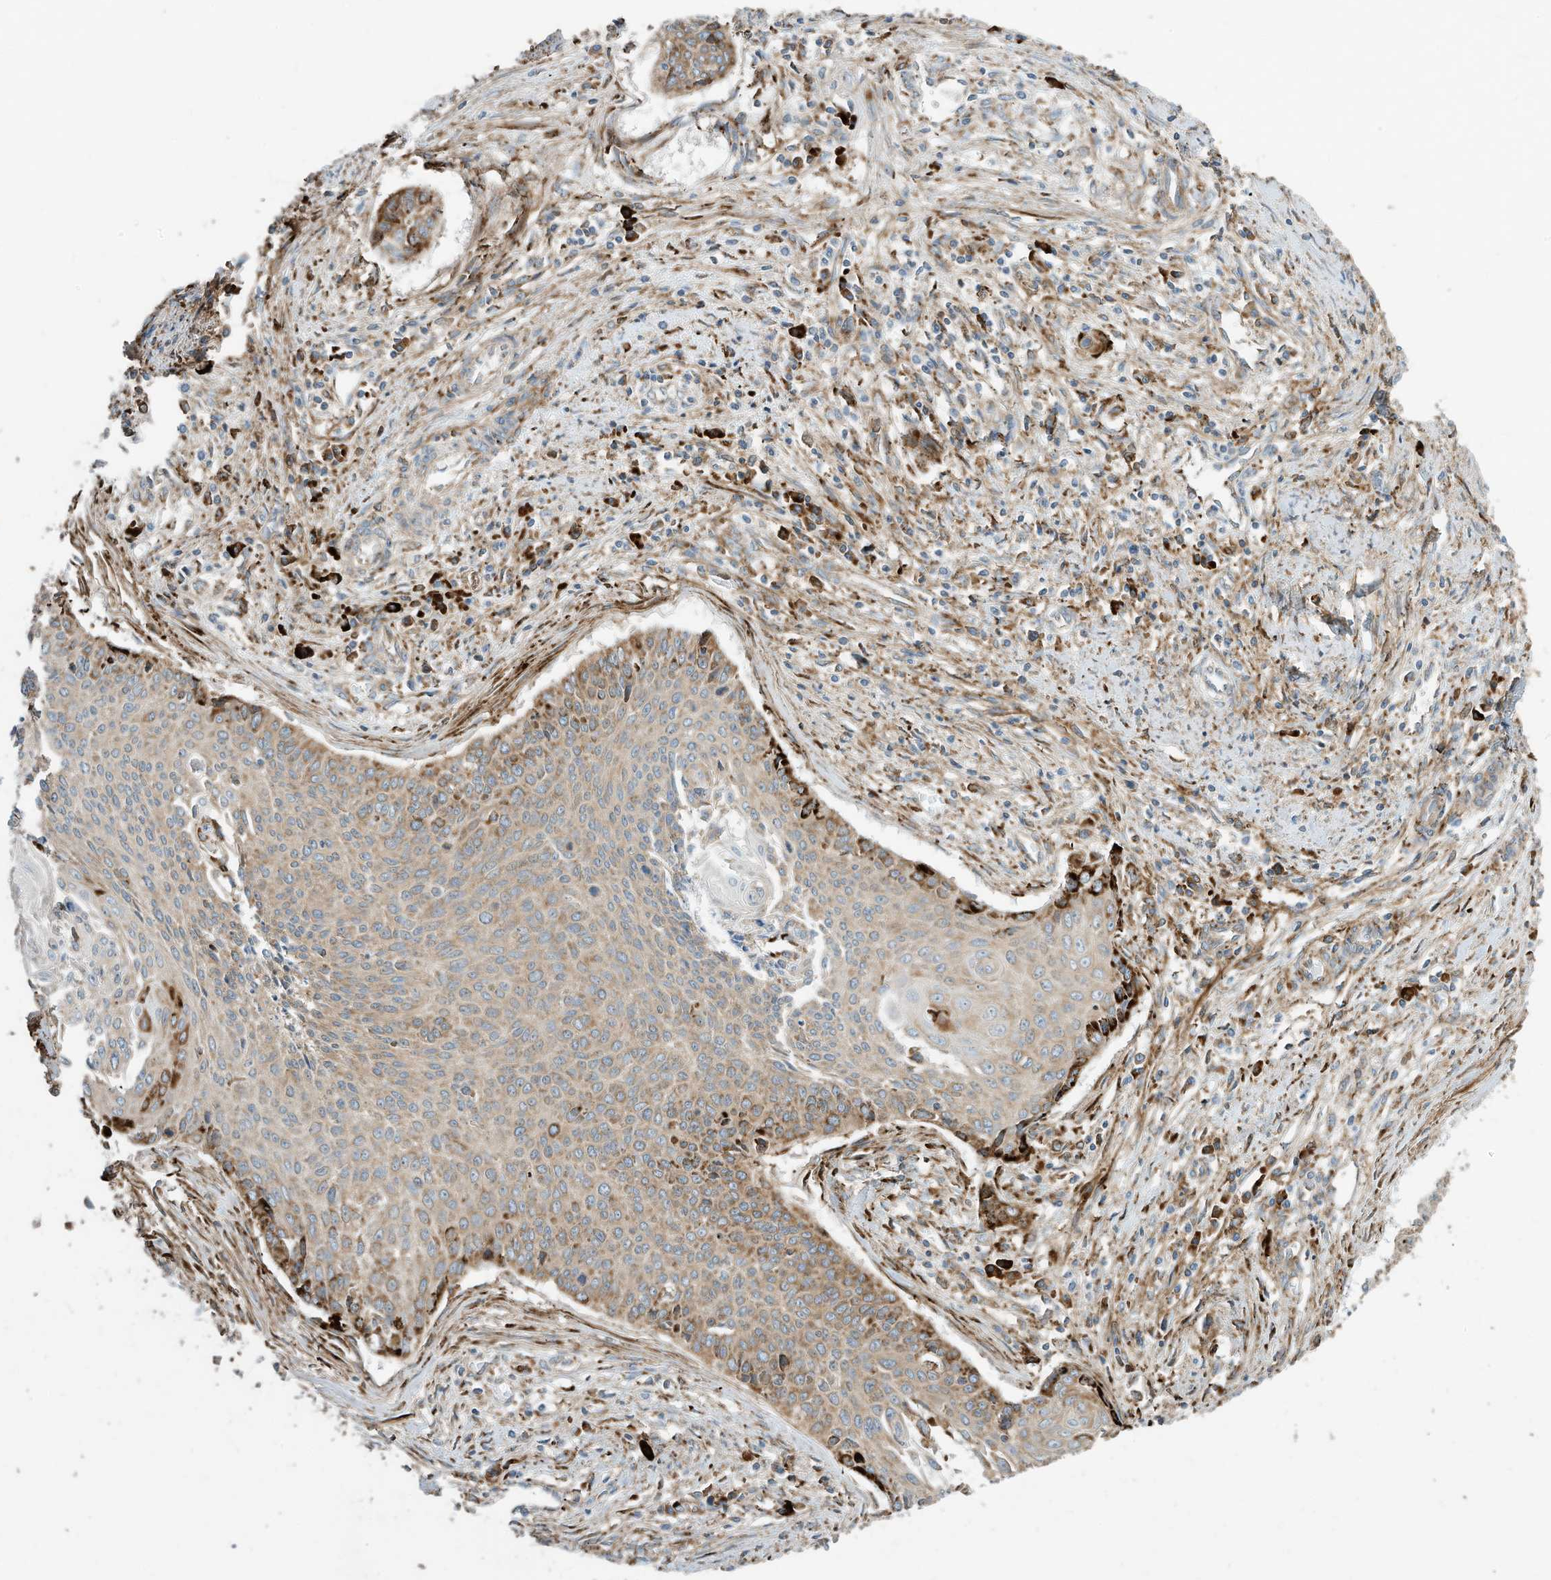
{"staining": {"intensity": "strong", "quantity": "<25%", "location": "cytoplasmic/membranous"}, "tissue": "cervical cancer", "cell_type": "Tumor cells", "image_type": "cancer", "snomed": [{"axis": "morphology", "description": "Squamous cell carcinoma, NOS"}, {"axis": "topography", "description": "Cervix"}], "caption": "Human cervical cancer stained for a protein (brown) exhibits strong cytoplasmic/membranous positive staining in about <25% of tumor cells.", "gene": "TRNAU1AP", "patient": {"sex": "female", "age": 55}}